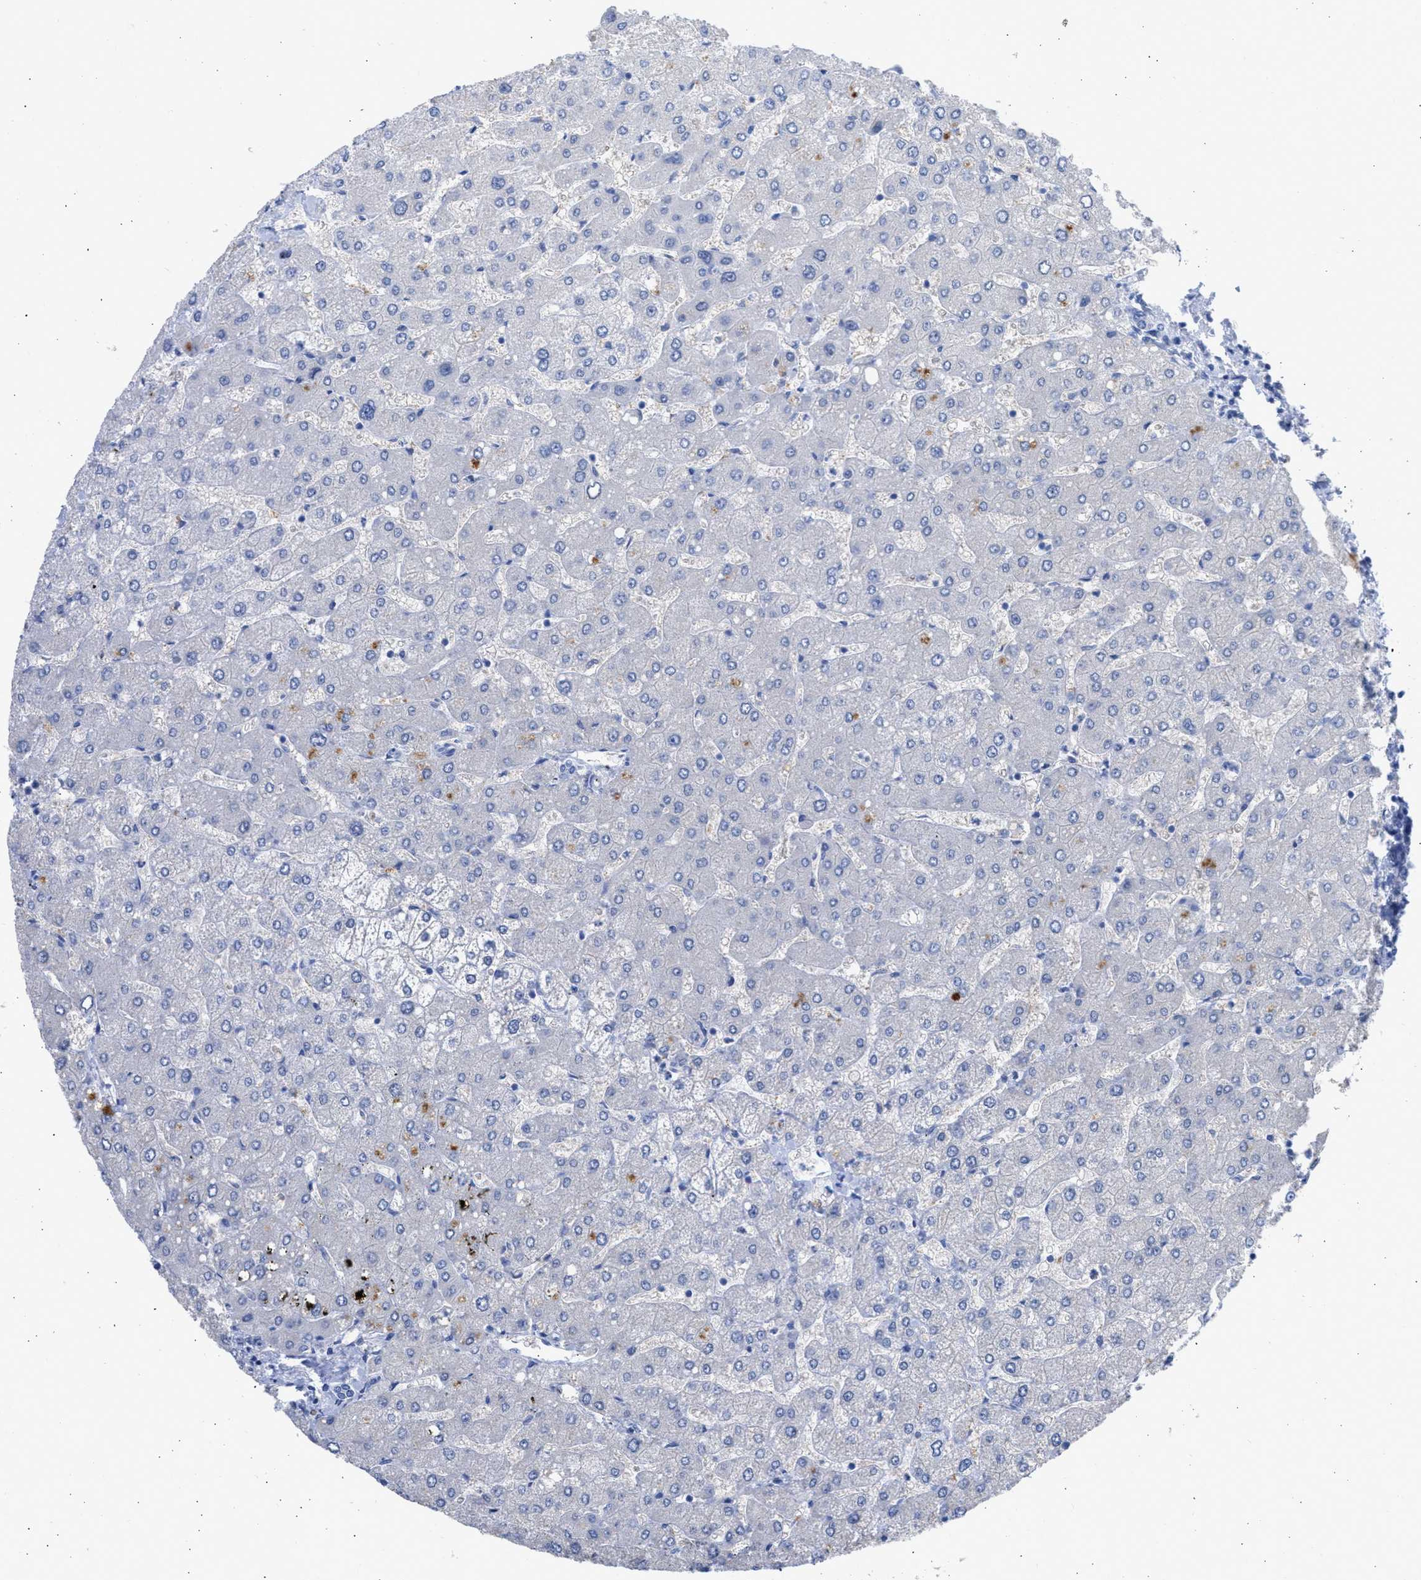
{"staining": {"intensity": "negative", "quantity": "none", "location": "none"}, "tissue": "liver", "cell_type": "Cholangiocytes", "image_type": "normal", "snomed": [{"axis": "morphology", "description": "Normal tissue, NOS"}, {"axis": "topography", "description": "Liver"}], "caption": "IHC histopathology image of benign liver: human liver stained with DAB exhibits no significant protein staining in cholangiocytes. (DAB (3,3'-diaminobenzidine) immunohistochemistry, high magnification).", "gene": "RSPH1", "patient": {"sex": "male", "age": 55}}